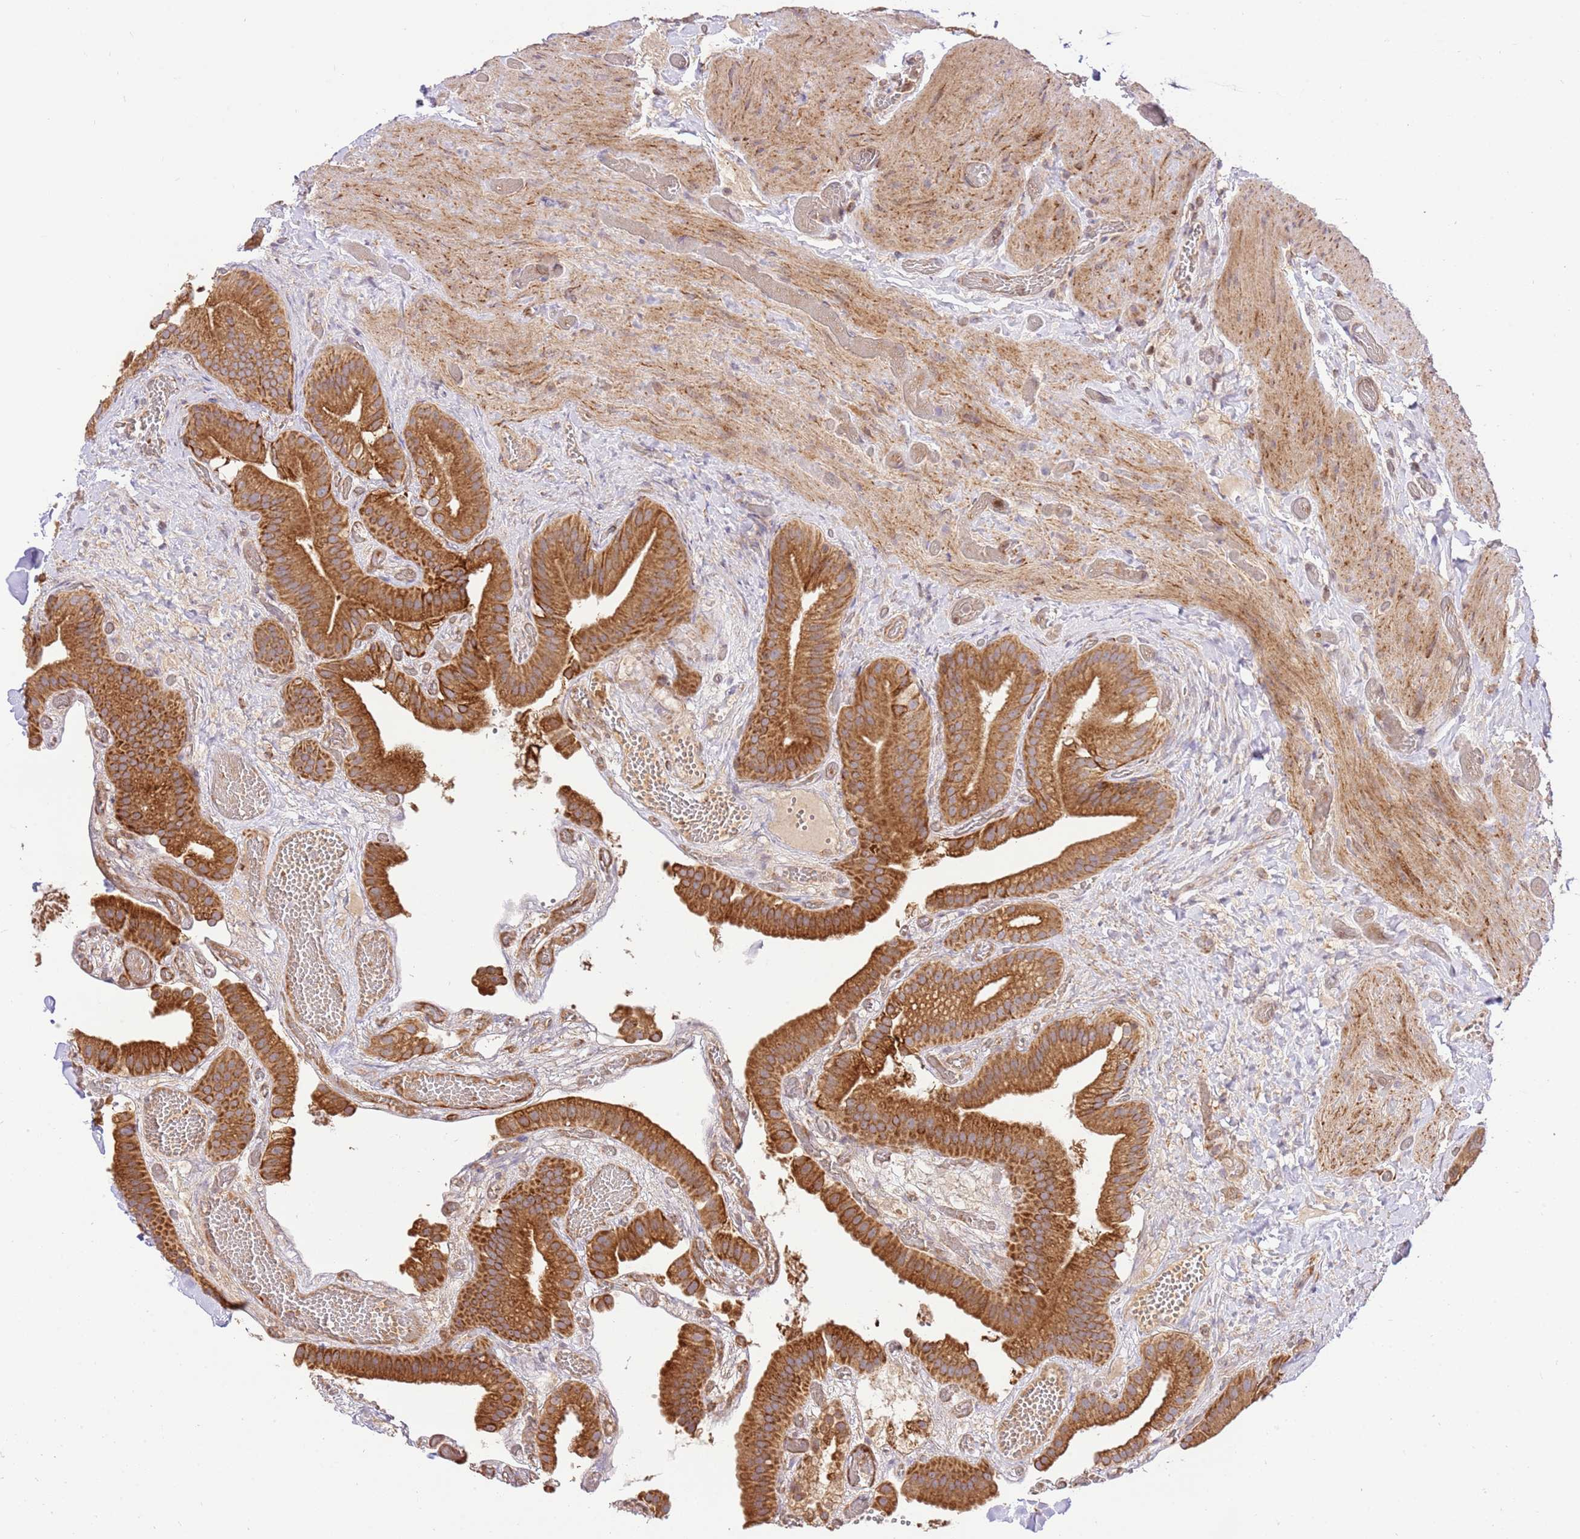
{"staining": {"intensity": "strong", "quantity": ">75%", "location": "cytoplasmic/membranous"}, "tissue": "gallbladder", "cell_type": "Glandular cells", "image_type": "normal", "snomed": [{"axis": "morphology", "description": "Normal tissue, NOS"}, {"axis": "topography", "description": "Gallbladder"}], "caption": "Gallbladder stained with immunohistochemistry reveals strong cytoplasmic/membranous positivity in approximately >75% of glandular cells. (IHC, brightfield microscopy, high magnification).", "gene": "SPATA2L", "patient": {"sex": "female", "age": 64}}